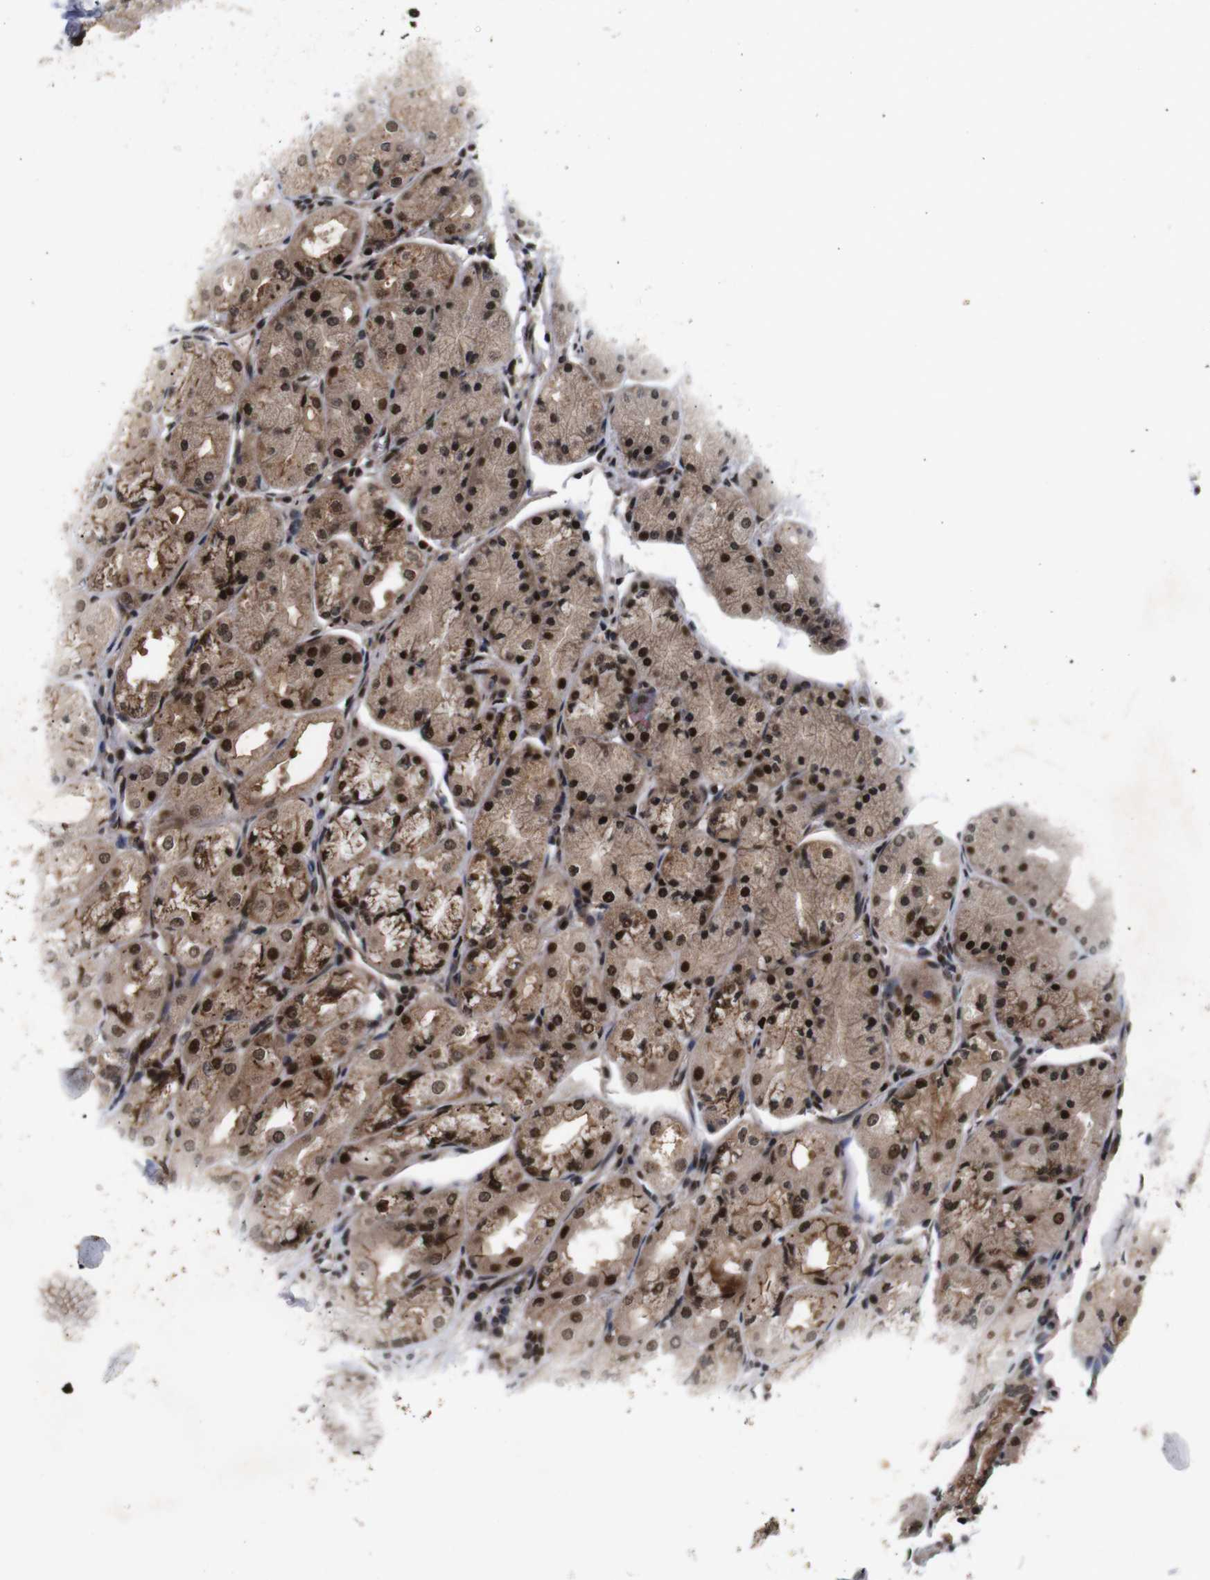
{"staining": {"intensity": "strong", "quantity": "25%-75%", "location": "cytoplasmic/membranous,nuclear"}, "tissue": "stomach", "cell_type": "Glandular cells", "image_type": "normal", "snomed": [{"axis": "morphology", "description": "Normal tissue, NOS"}, {"axis": "topography", "description": "Stomach, upper"}], "caption": "Protein analysis of normal stomach exhibits strong cytoplasmic/membranous,nuclear staining in approximately 25%-75% of glandular cells.", "gene": "KIF23", "patient": {"sex": "male", "age": 72}}